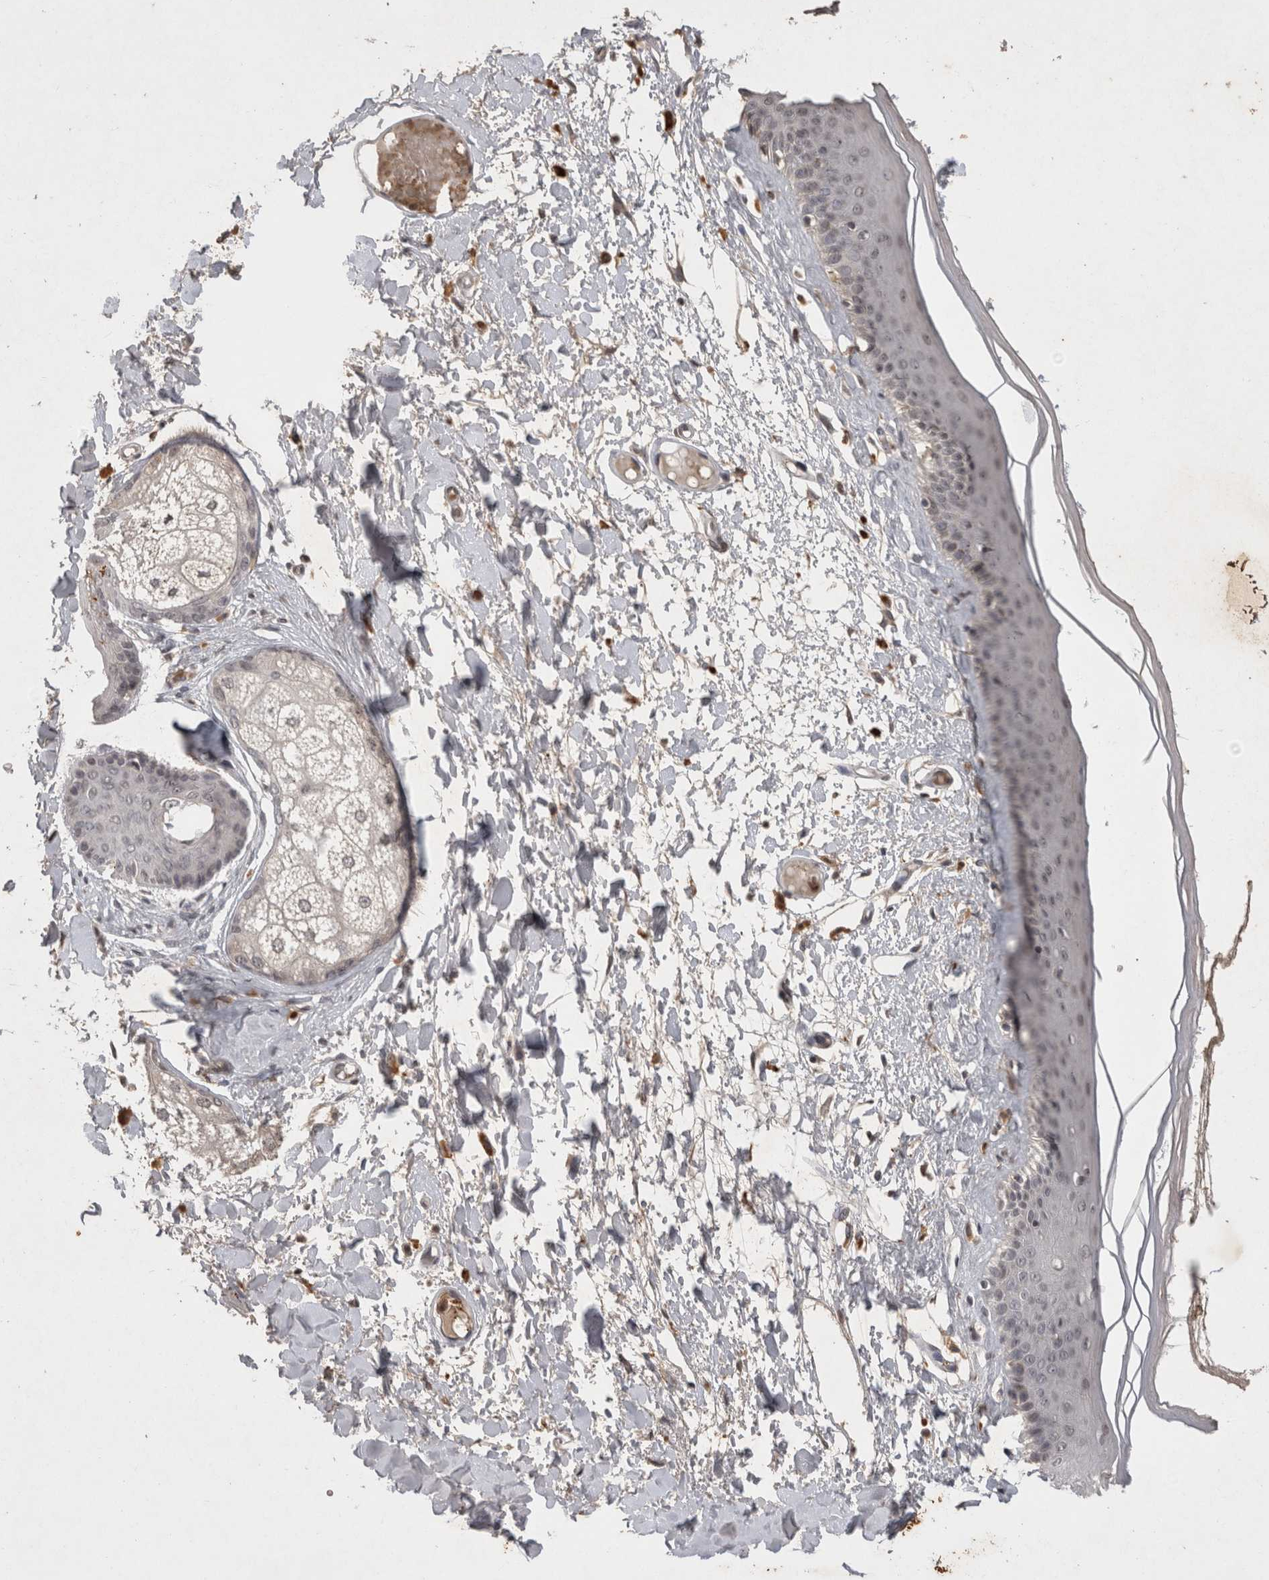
{"staining": {"intensity": "moderate", "quantity": "<25%", "location": "cytoplasmic/membranous,nuclear"}, "tissue": "skin", "cell_type": "Epidermal cells", "image_type": "normal", "snomed": [{"axis": "morphology", "description": "Normal tissue, NOS"}, {"axis": "topography", "description": "Vulva"}], "caption": "IHC (DAB (3,3'-diaminobenzidine)) staining of normal human skin demonstrates moderate cytoplasmic/membranous,nuclear protein positivity in approximately <25% of epidermal cells.", "gene": "HRK", "patient": {"sex": "female", "age": 73}}